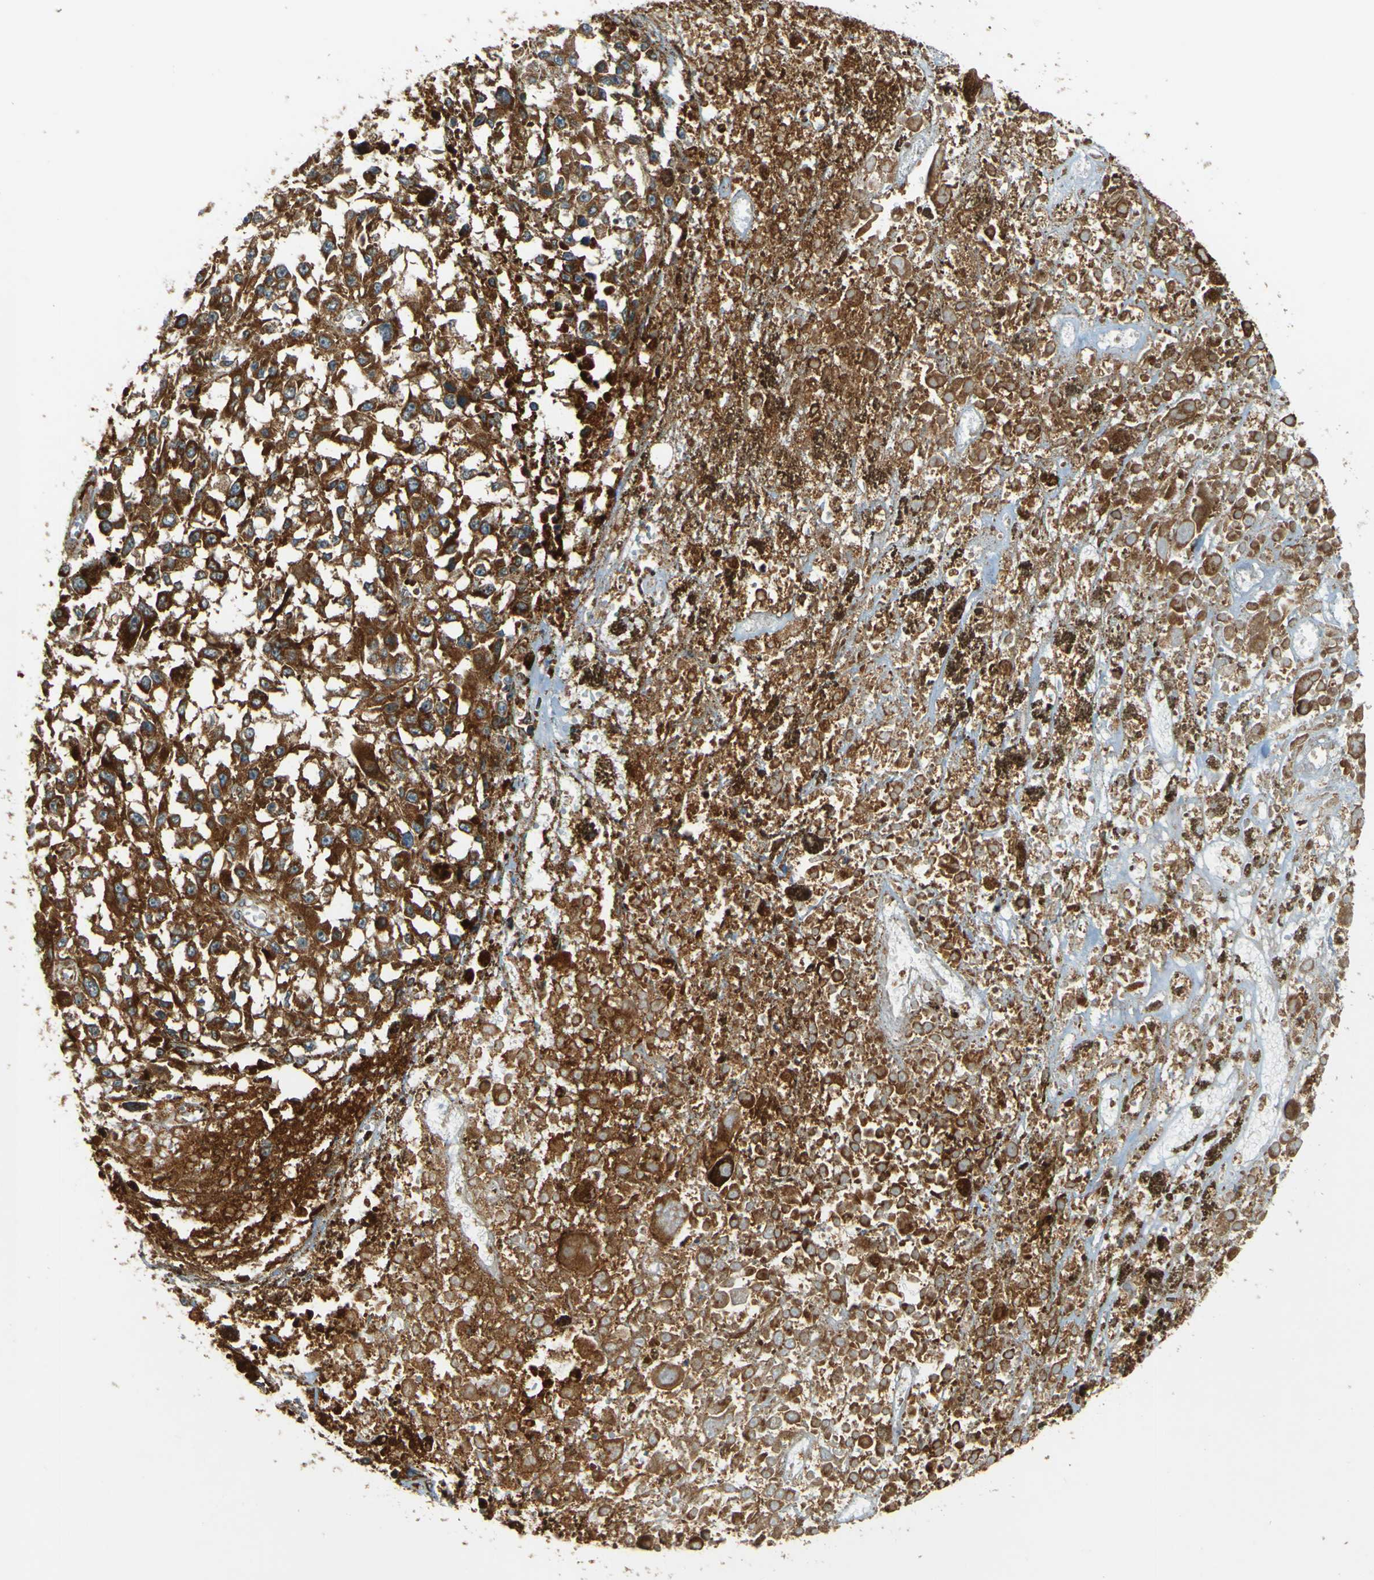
{"staining": {"intensity": "strong", "quantity": ">75%", "location": "cytoplasmic/membranous"}, "tissue": "melanoma", "cell_type": "Tumor cells", "image_type": "cancer", "snomed": [{"axis": "morphology", "description": "Malignant melanoma, Metastatic site"}, {"axis": "topography", "description": "Lymph node"}], "caption": "The photomicrograph exhibits immunohistochemical staining of malignant melanoma (metastatic site). There is strong cytoplasmic/membranous staining is present in approximately >75% of tumor cells.", "gene": "DNAJC5", "patient": {"sex": "male", "age": 59}}